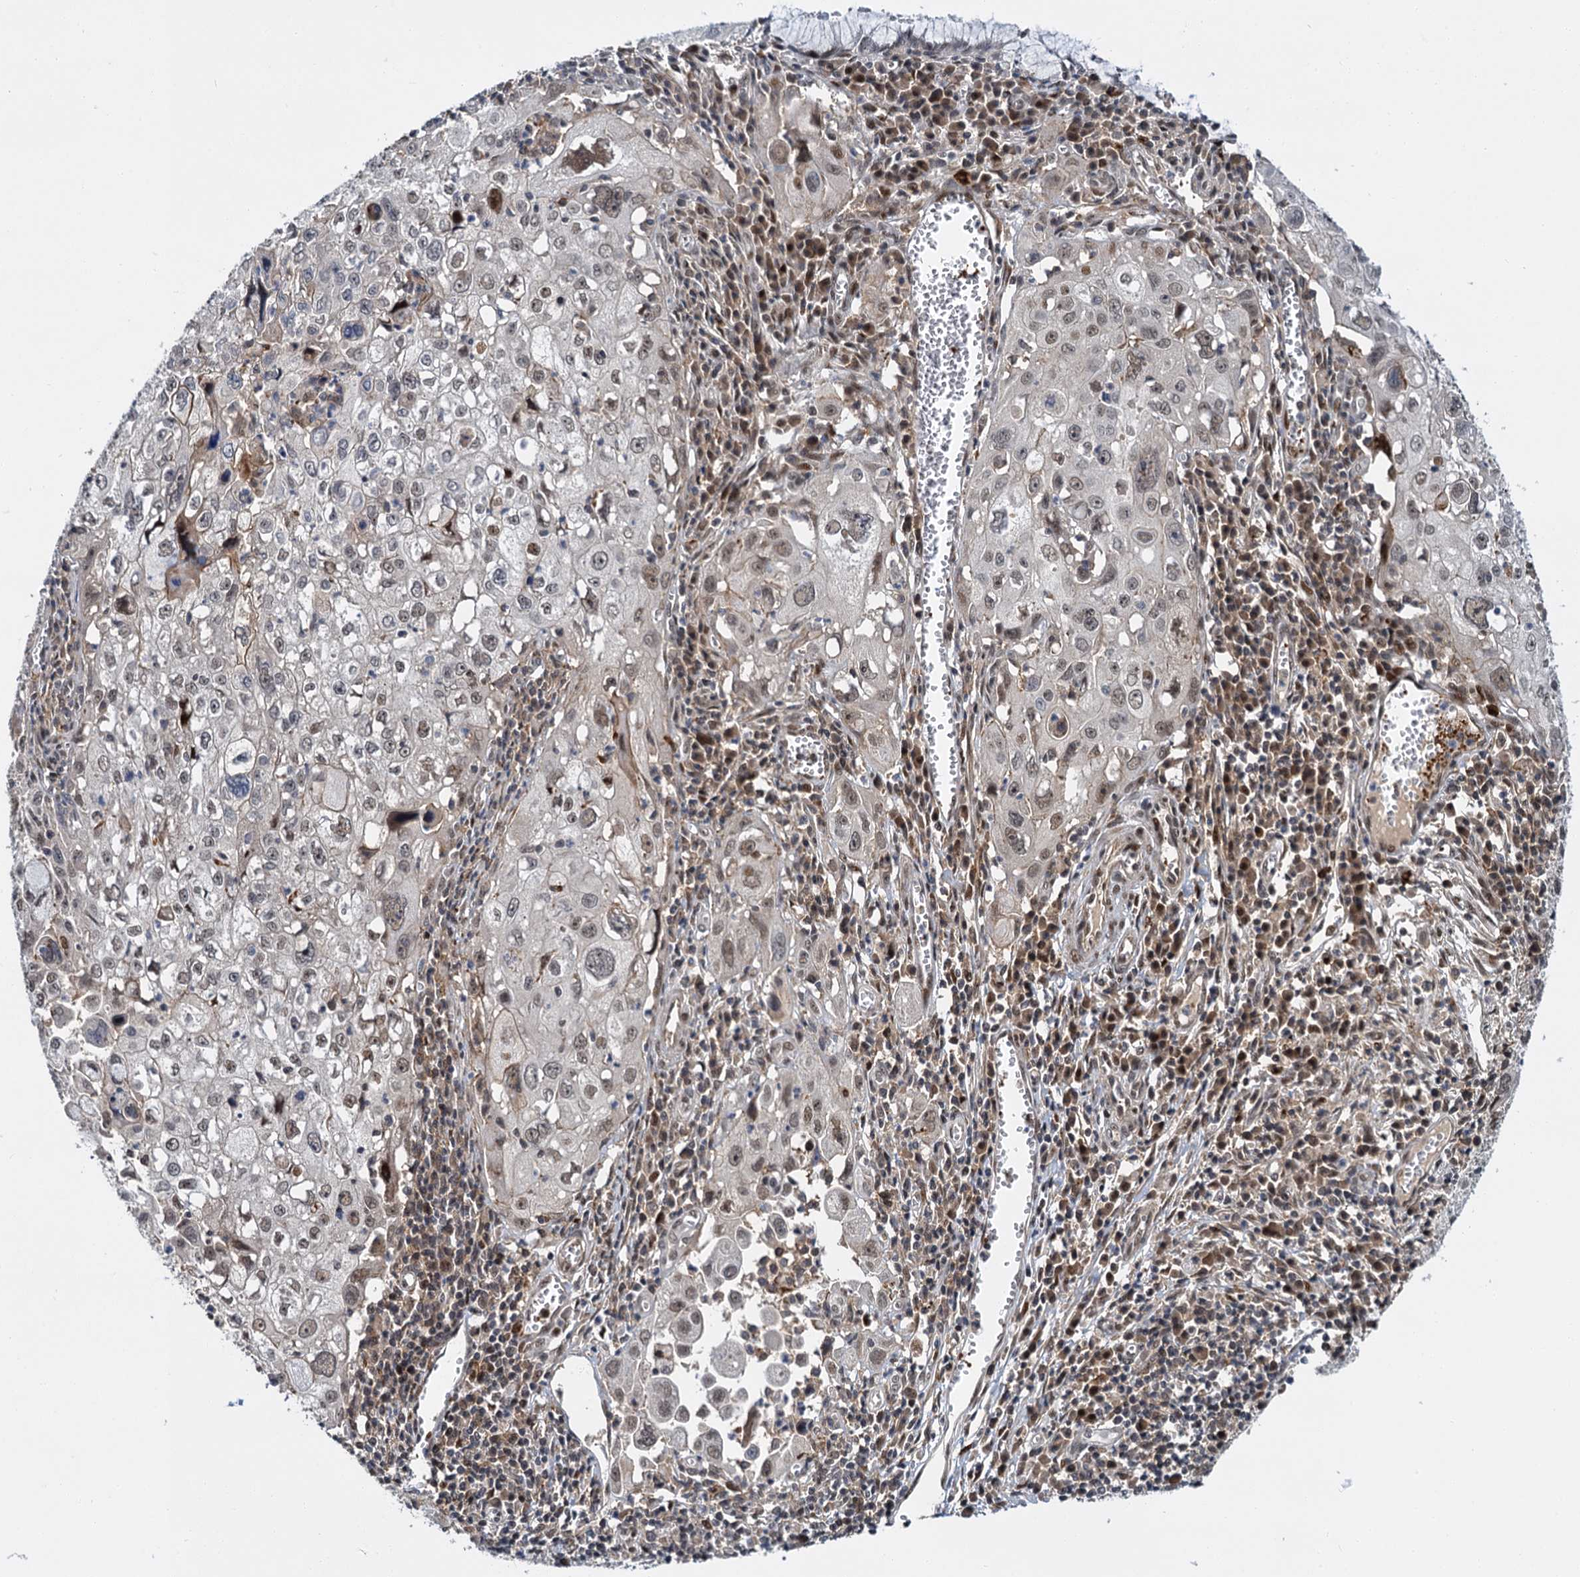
{"staining": {"intensity": "moderate", "quantity": ">75%", "location": "nuclear"}, "tissue": "cervical cancer", "cell_type": "Tumor cells", "image_type": "cancer", "snomed": [{"axis": "morphology", "description": "Squamous cell carcinoma, NOS"}, {"axis": "topography", "description": "Cervix"}], "caption": "Immunohistochemical staining of squamous cell carcinoma (cervical) exhibits medium levels of moderate nuclear protein positivity in approximately >75% of tumor cells. The protein of interest is stained brown, and the nuclei are stained in blue (DAB IHC with brightfield microscopy, high magnification).", "gene": "MBD6", "patient": {"sex": "female", "age": 42}}